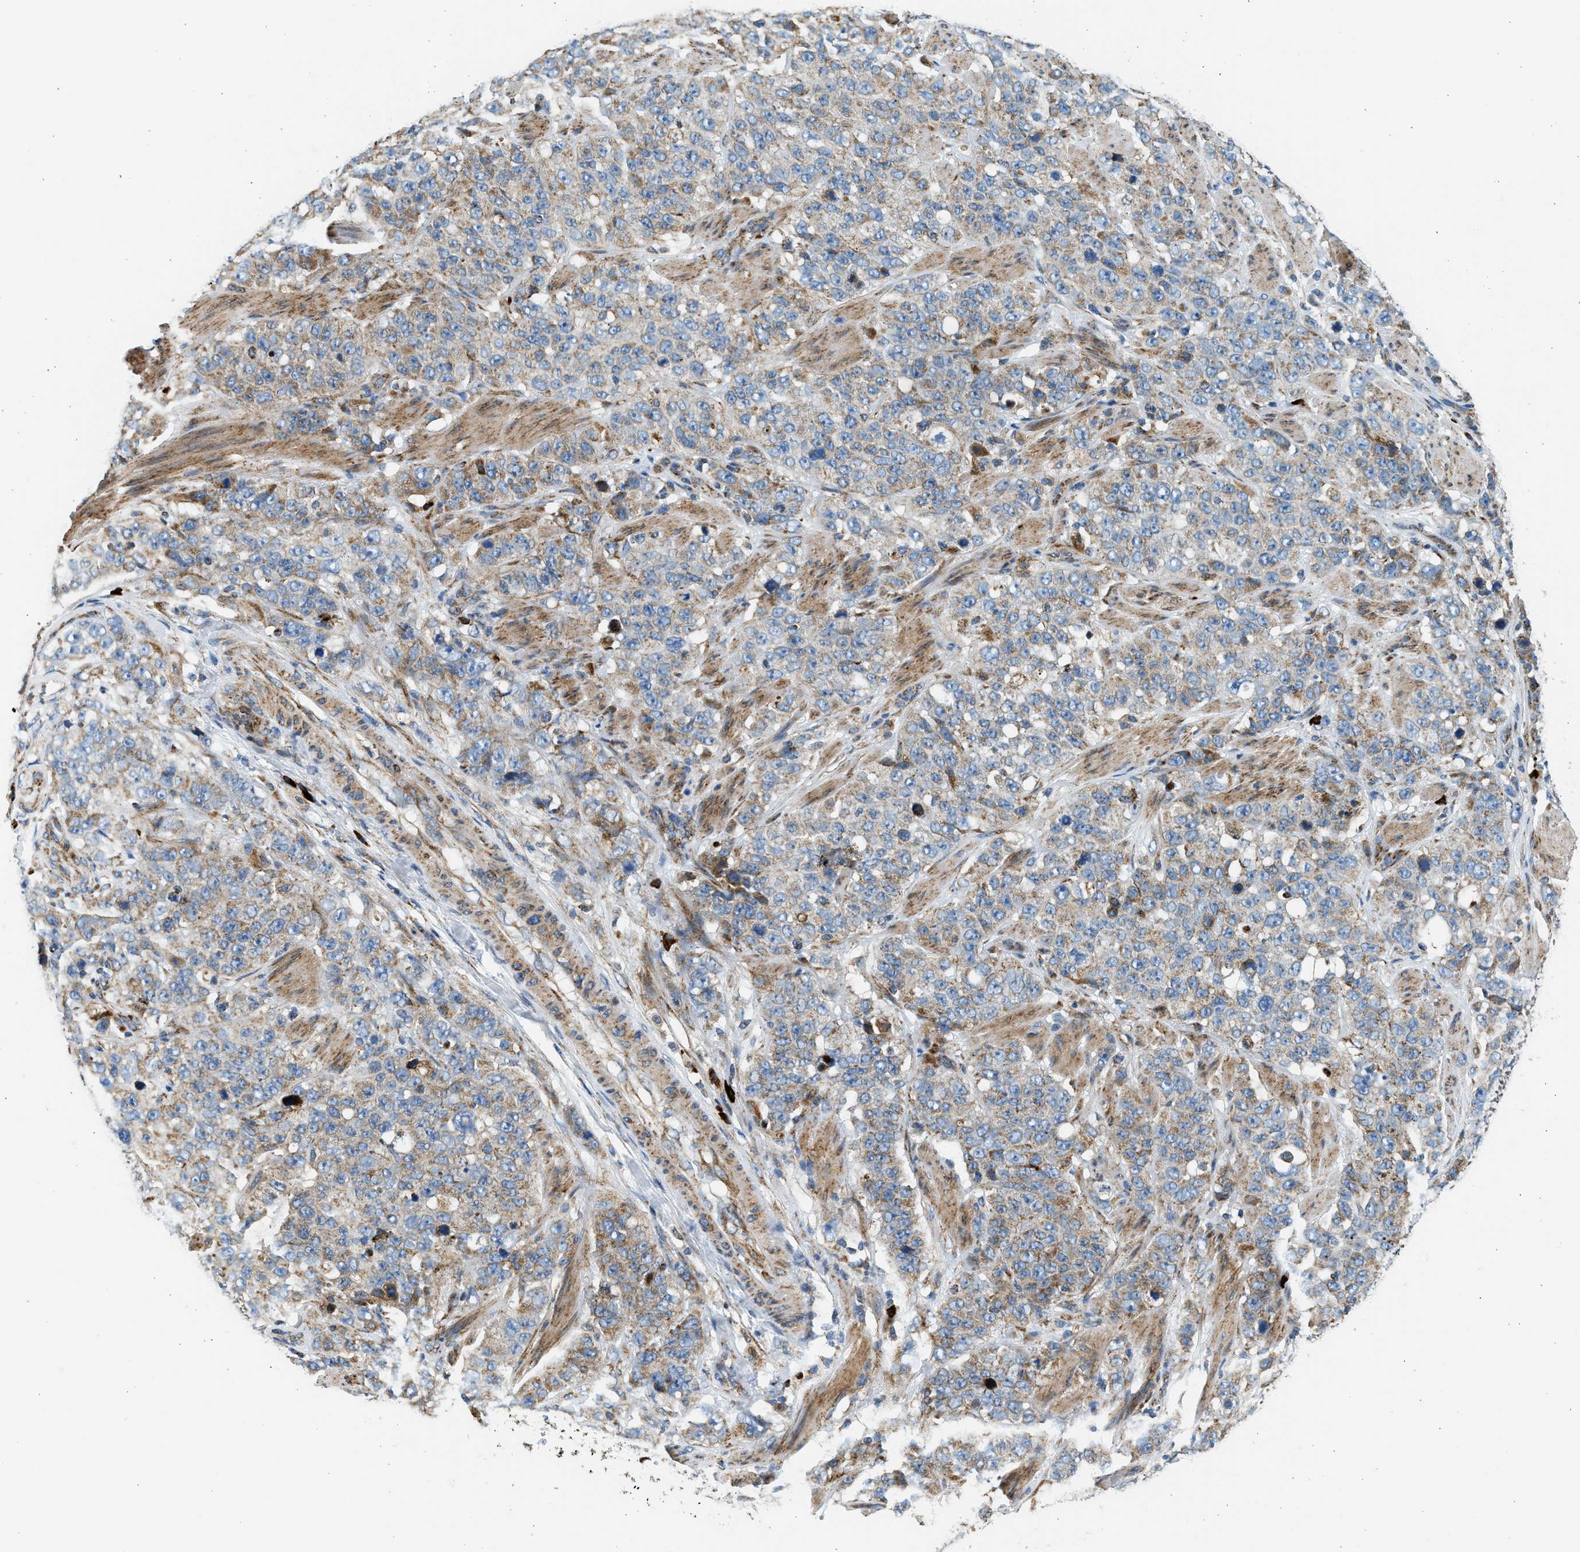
{"staining": {"intensity": "moderate", "quantity": ">75%", "location": "cytoplasmic/membranous"}, "tissue": "stomach cancer", "cell_type": "Tumor cells", "image_type": "cancer", "snomed": [{"axis": "morphology", "description": "Adenocarcinoma, NOS"}, {"axis": "topography", "description": "Stomach"}], "caption": "Brown immunohistochemical staining in stomach adenocarcinoma reveals moderate cytoplasmic/membranous positivity in about >75% of tumor cells. The staining is performed using DAB brown chromogen to label protein expression. The nuclei are counter-stained blue using hematoxylin.", "gene": "KCNMB3", "patient": {"sex": "male", "age": 48}}